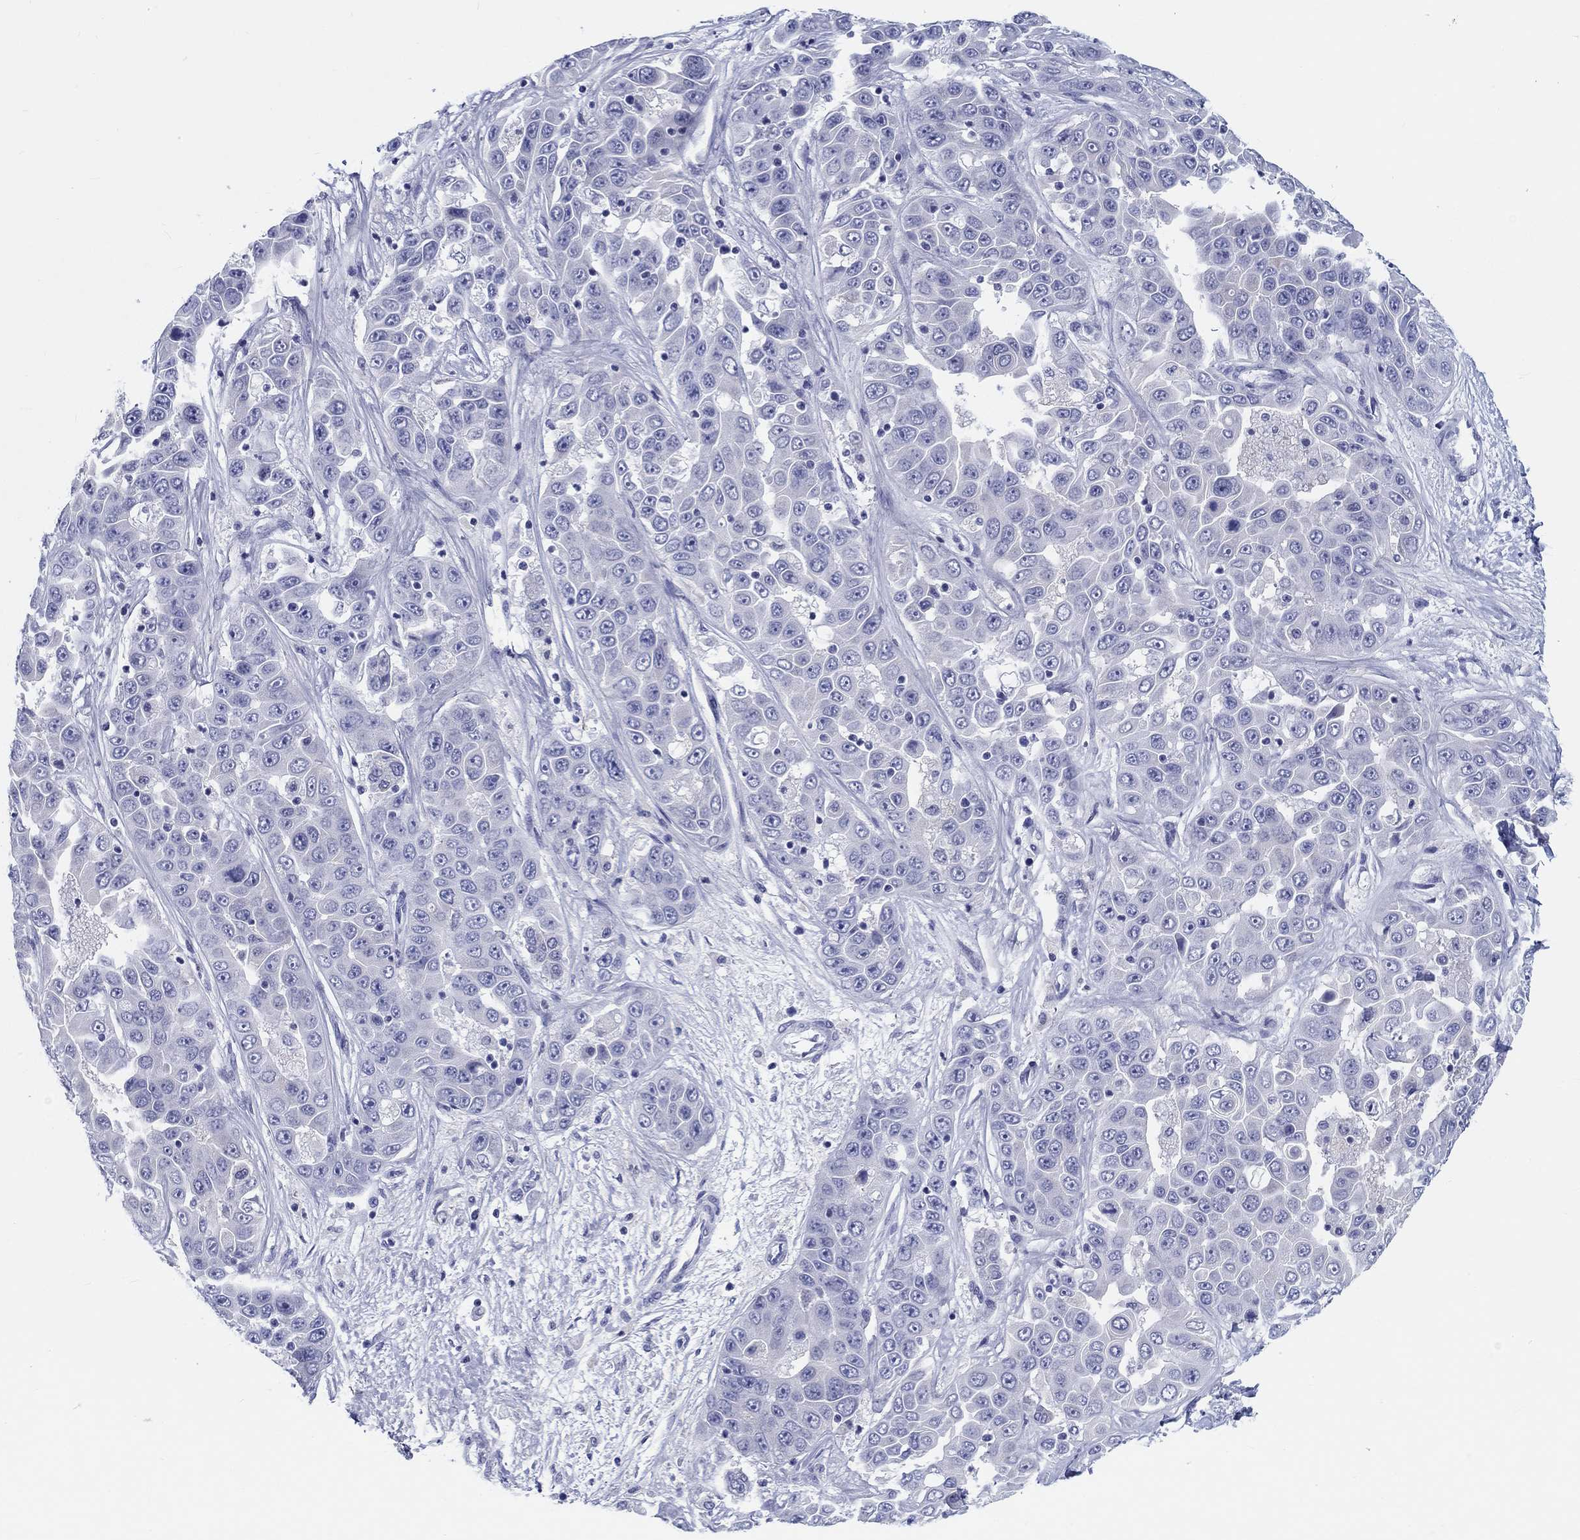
{"staining": {"intensity": "negative", "quantity": "none", "location": "none"}, "tissue": "liver cancer", "cell_type": "Tumor cells", "image_type": "cancer", "snomed": [{"axis": "morphology", "description": "Cholangiocarcinoma"}, {"axis": "topography", "description": "Liver"}], "caption": "An immunohistochemistry (IHC) histopathology image of liver cholangiocarcinoma is shown. There is no staining in tumor cells of liver cholangiocarcinoma. Brightfield microscopy of immunohistochemistry (IHC) stained with DAB (3,3'-diaminobenzidine) (brown) and hematoxylin (blue), captured at high magnification.", "gene": "H1-1", "patient": {"sex": "female", "age": 52}}